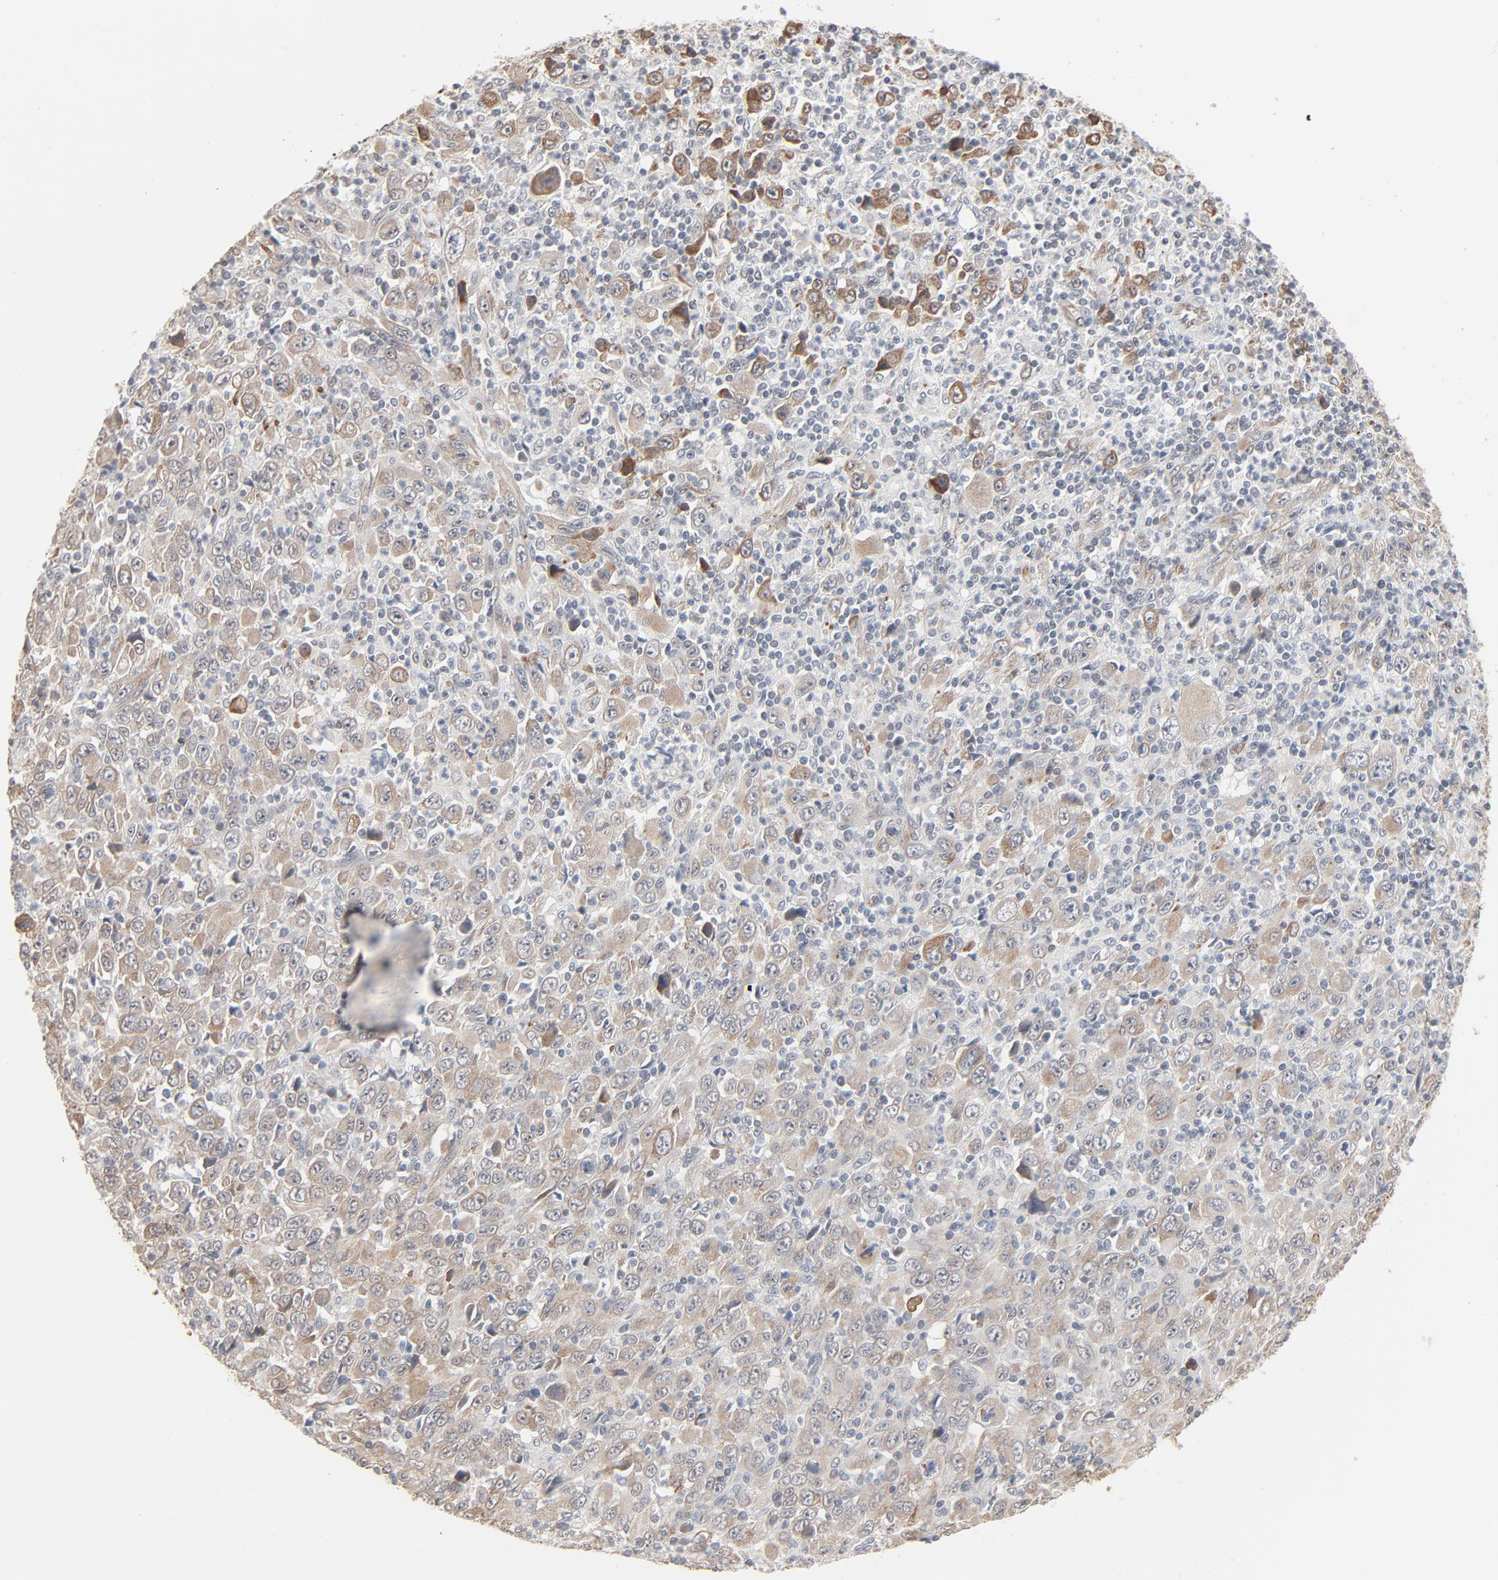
{"staining": {"intensity": "weak", "quantity": ">75%", "location": "cytoplasmic/membranous"}, "tissue": "melanoma", "cell_type": "Tumor cells", "image_type": "cancer", "snomed": [{"axis": "morphology", "description": "Malignant melanoma, Metastatic site"}, {"axis": "topography", "description": "Skin"}], "caption": "Protein staining of melanoma tissue shows weak cytoplasmic/membranous positivity in about >75% of tumor cells. The protein of interest is stained brown, and the nuclei are stained in blue (DAB (3,3'-diaminobenzidine) IHC with brightfield microscopy, high magnification).", "gene": "ITPR3", "patient": {"sex": "female", "age": 56}}